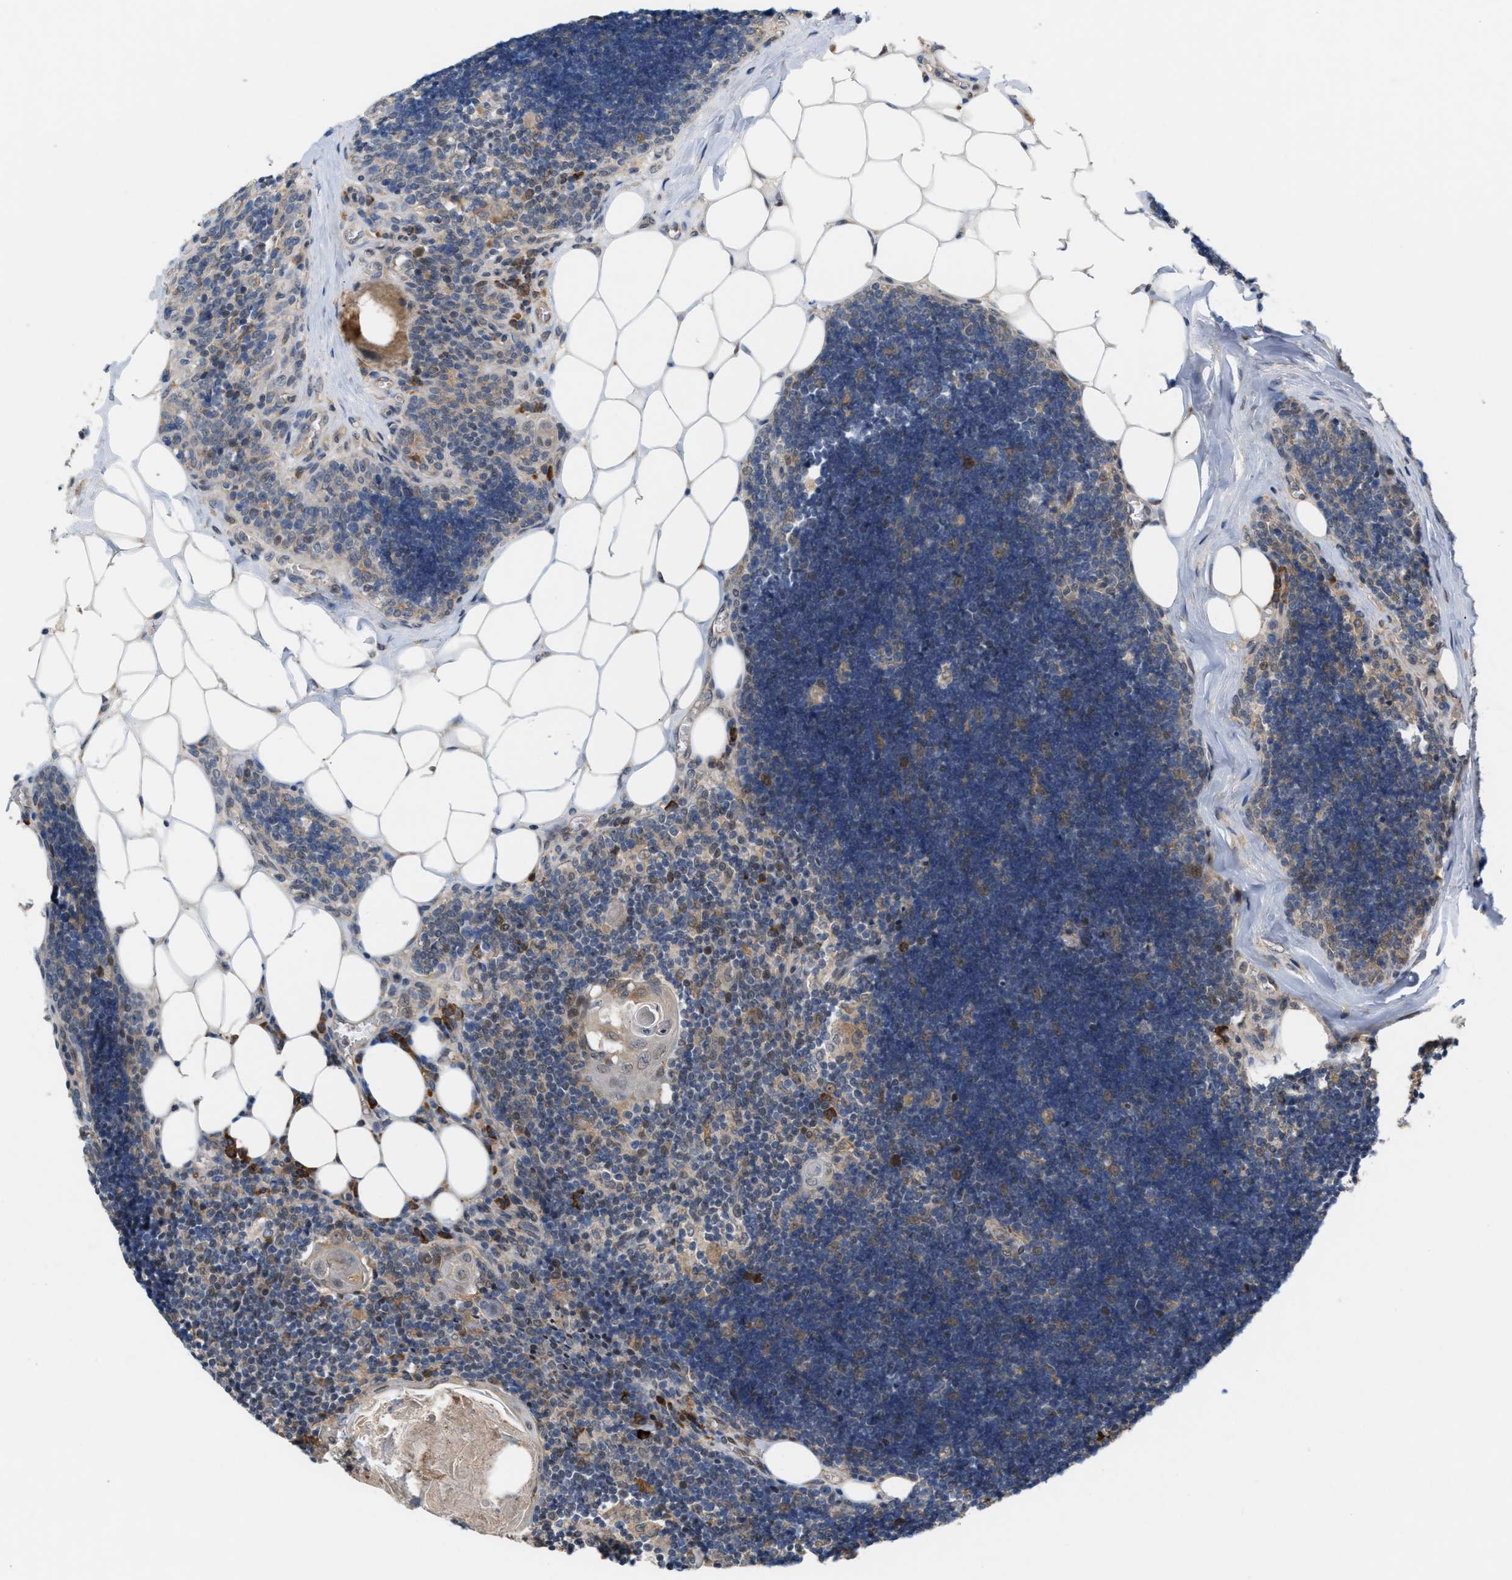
{"staining": {"intensity": "weak", "quantity": "<25%", "location": "cytoplasmic/membranous"}, "tissue": "lymph node", "cell_type": "Germinal center cells", "image_type": "normal", "snomed": [{"axis": "morphology", "description": "Normal tissue, NOS"}, {"axis": "topography", "description": "Lymph node"}], "caption": "Immunohistochemistry (IHC) micrograph of benign lymph node: lymph node stained with DAB (3,3'-diaminobenzidine) displays no significant protein expression in germinal center cells.", "gene": "MFSD6", "patient": {"sex": "male", "age": 33}}